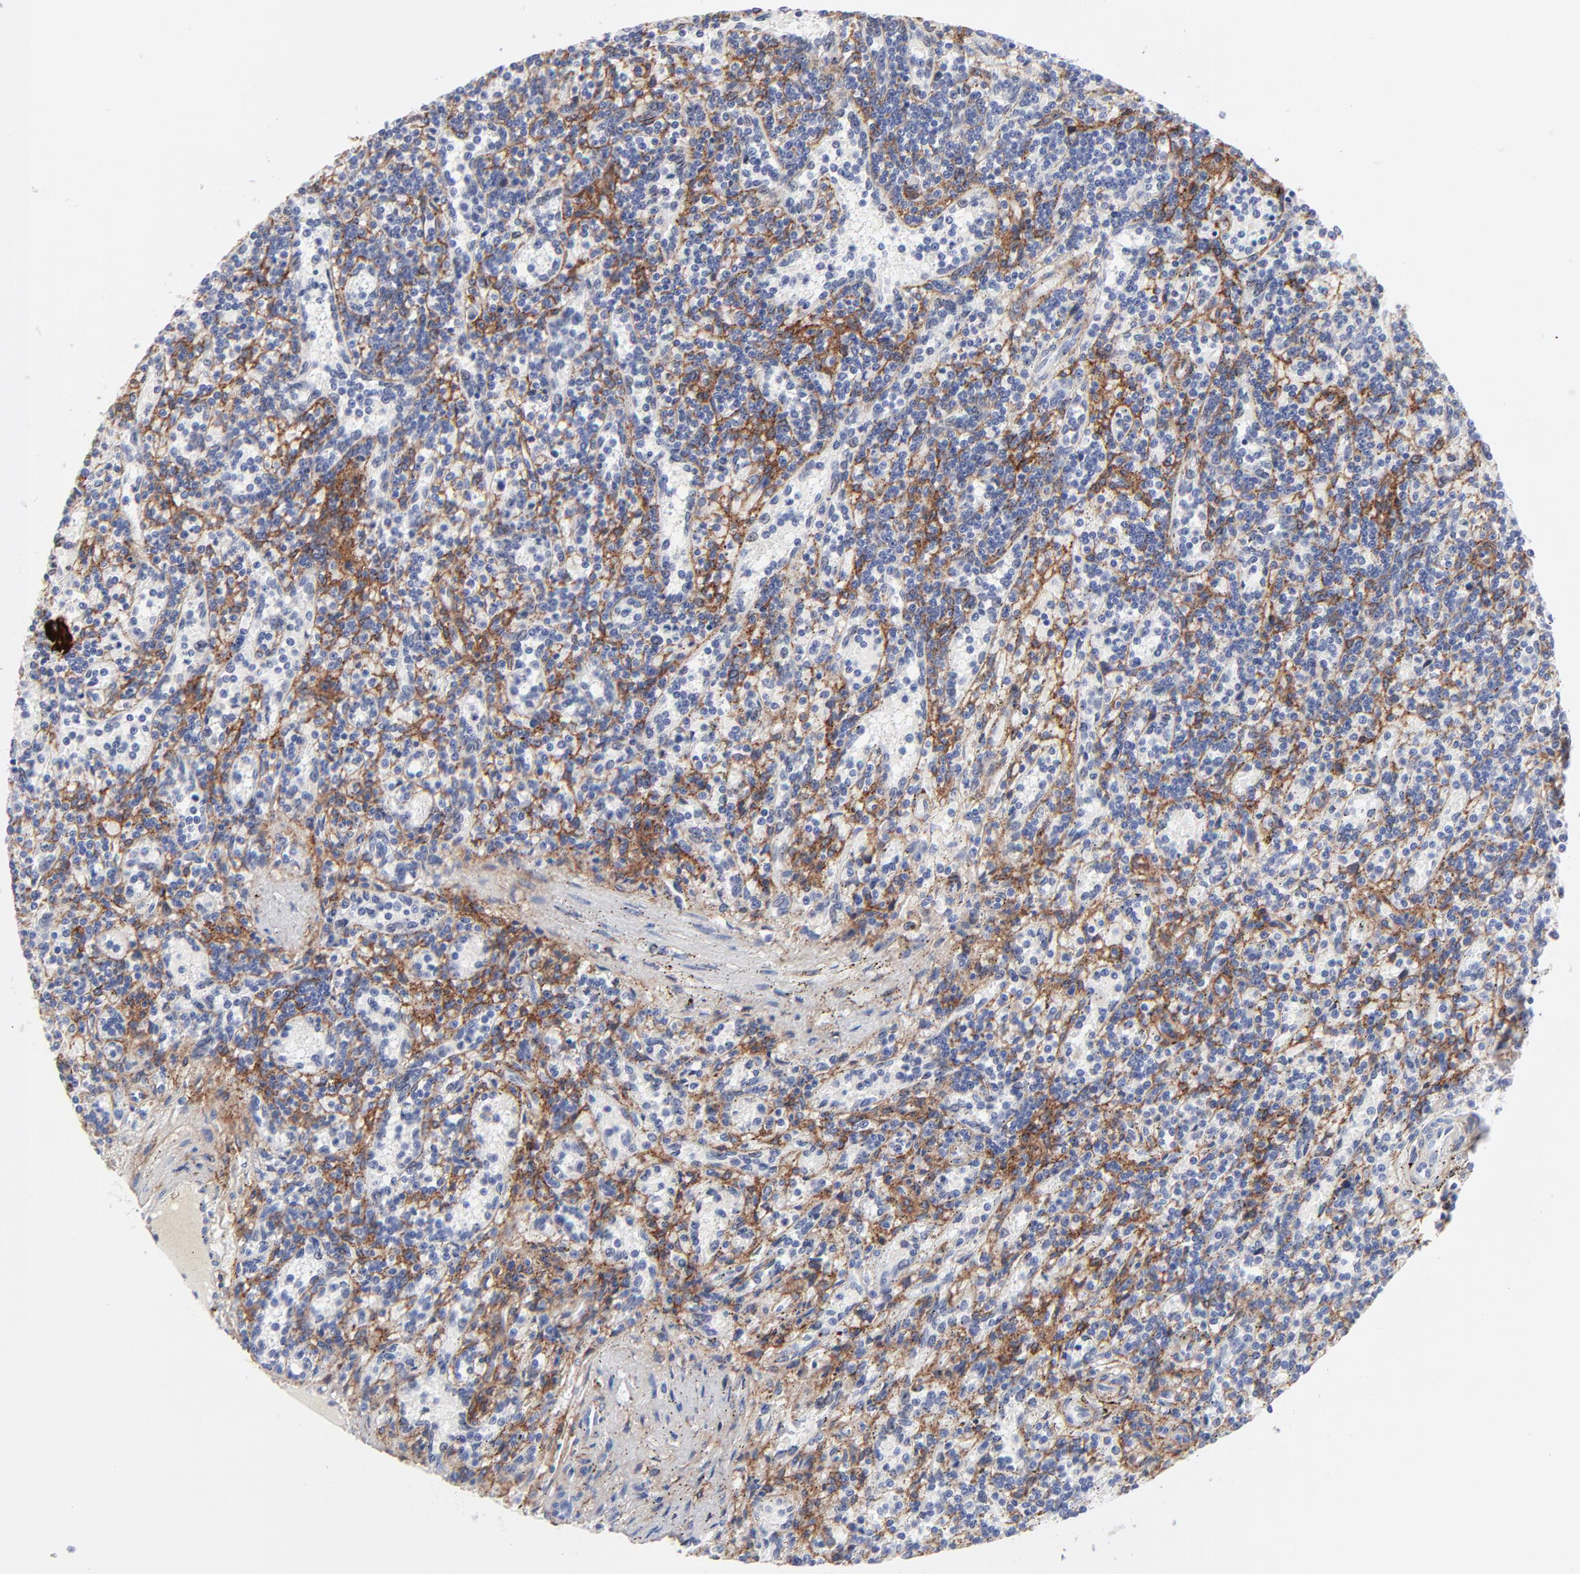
{"staining": {"intensity": "negative", "quantity": "none", "location": "none"}, "tissue": "lymphoma", "cell_type": "Tumor cells", "image_type": "cancer", "snomed": [{"axis": "morphology", "description": "Malignant lymphoma, non-Hodgkin's type, Low grade"}, {"axis": "topography", "description": "Spleen"}], "caption": "IHC of lymphoma reveals no expression in tumor cells.", "gene": "PDGFRB", "patient": {"sex": "male", "age": 73}}